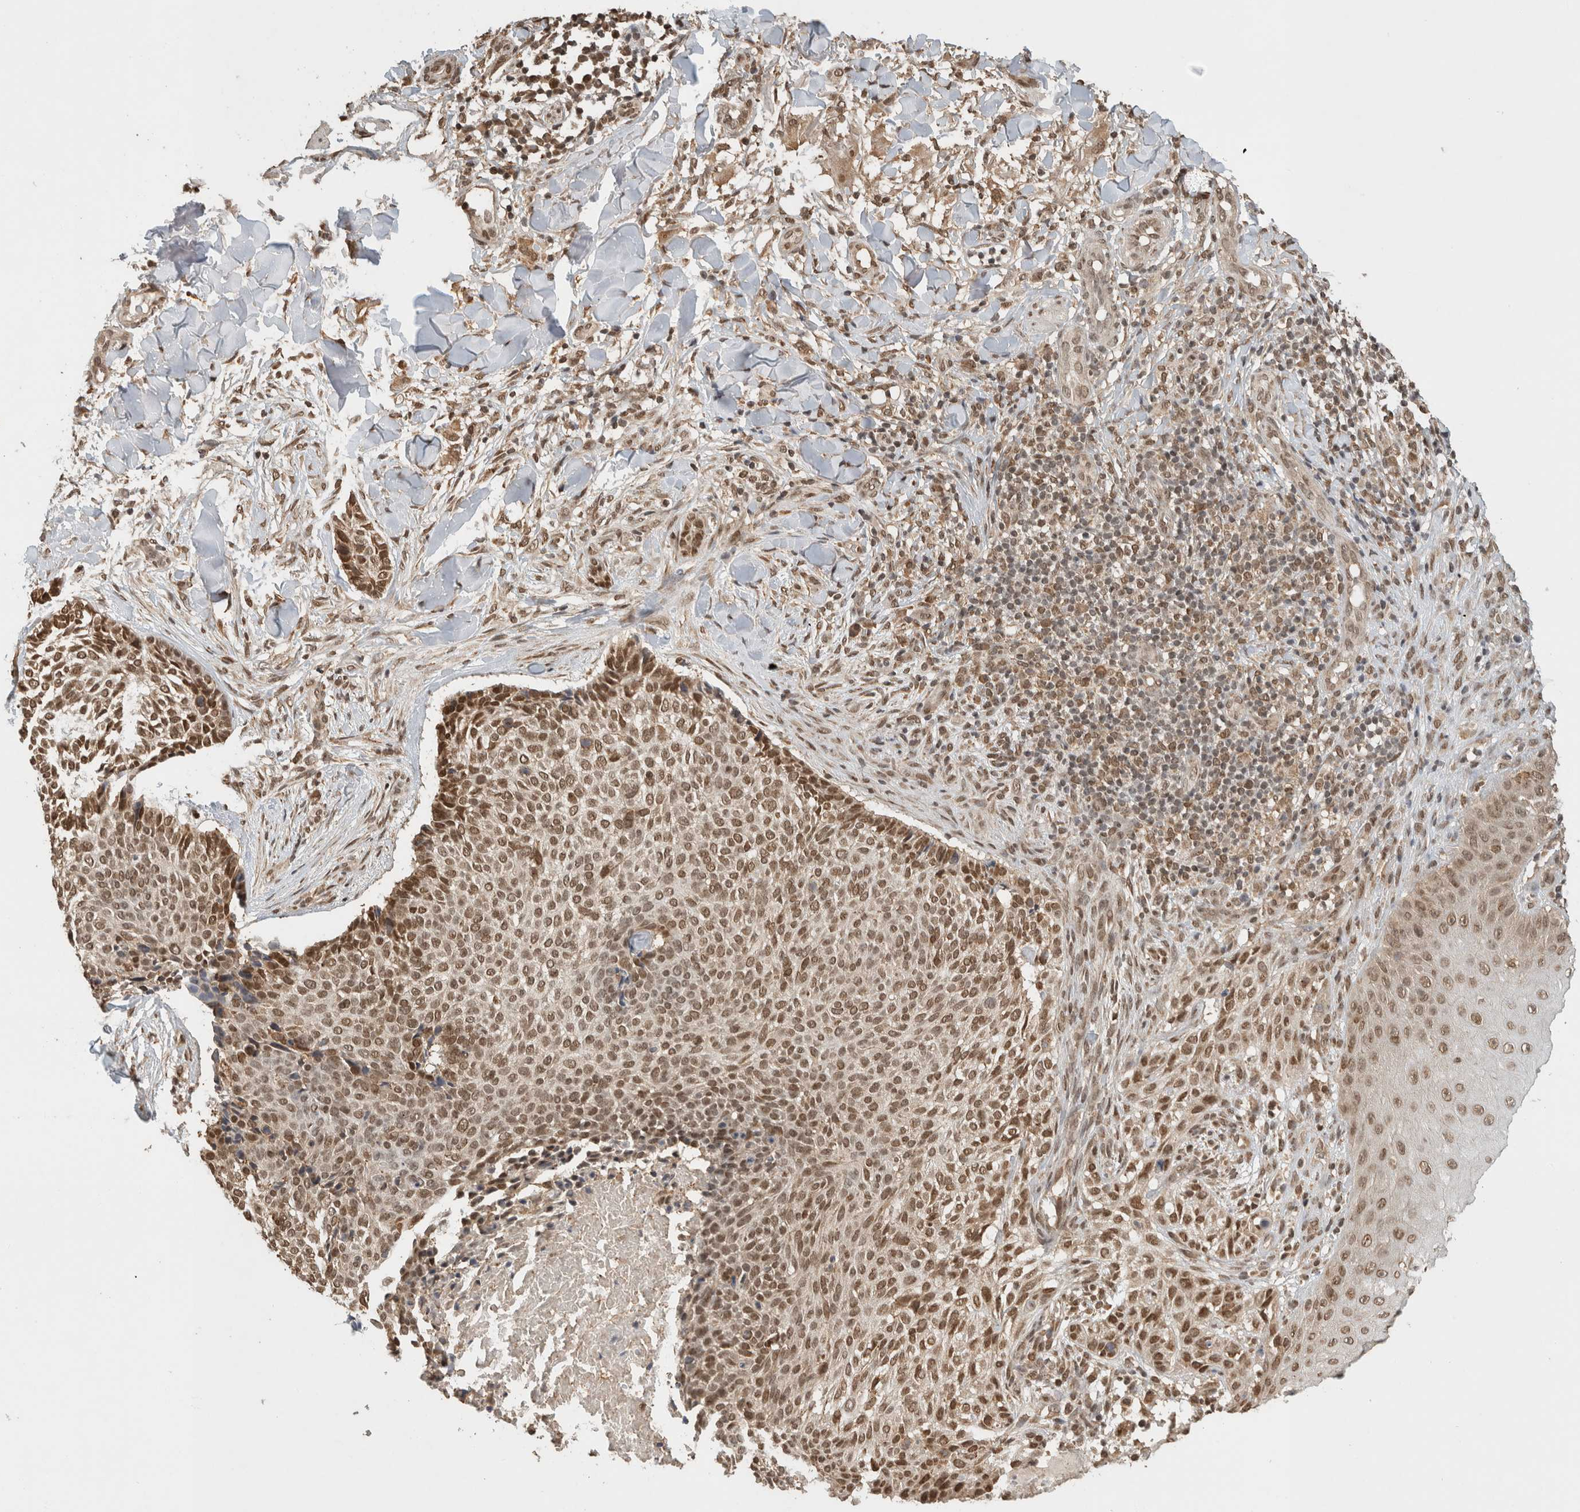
{"staining": {"intensity": "moderate", "quantity": ">75%", "location": "nuclear"}, "tissue": "skin cancer", "cell_type": "Tumor cells", "image_type": "cancer", "snomed": [{"axis": "morphology", "description": "Normal tissue, NOS"}, {"axis": "morphology", "description": "Basal cell carcinoma"}, {"axis": "topography", "description": "Skin"}], "caption": "A high-resolution histopathology image shows immunohistochemistry staining of basal cell carcinoma (skin), which displays moderate nuclear staining in approximately >75% of tumor cells.", "gene": "C1orf21", "patient": {"sex": "male", "age": 67}}